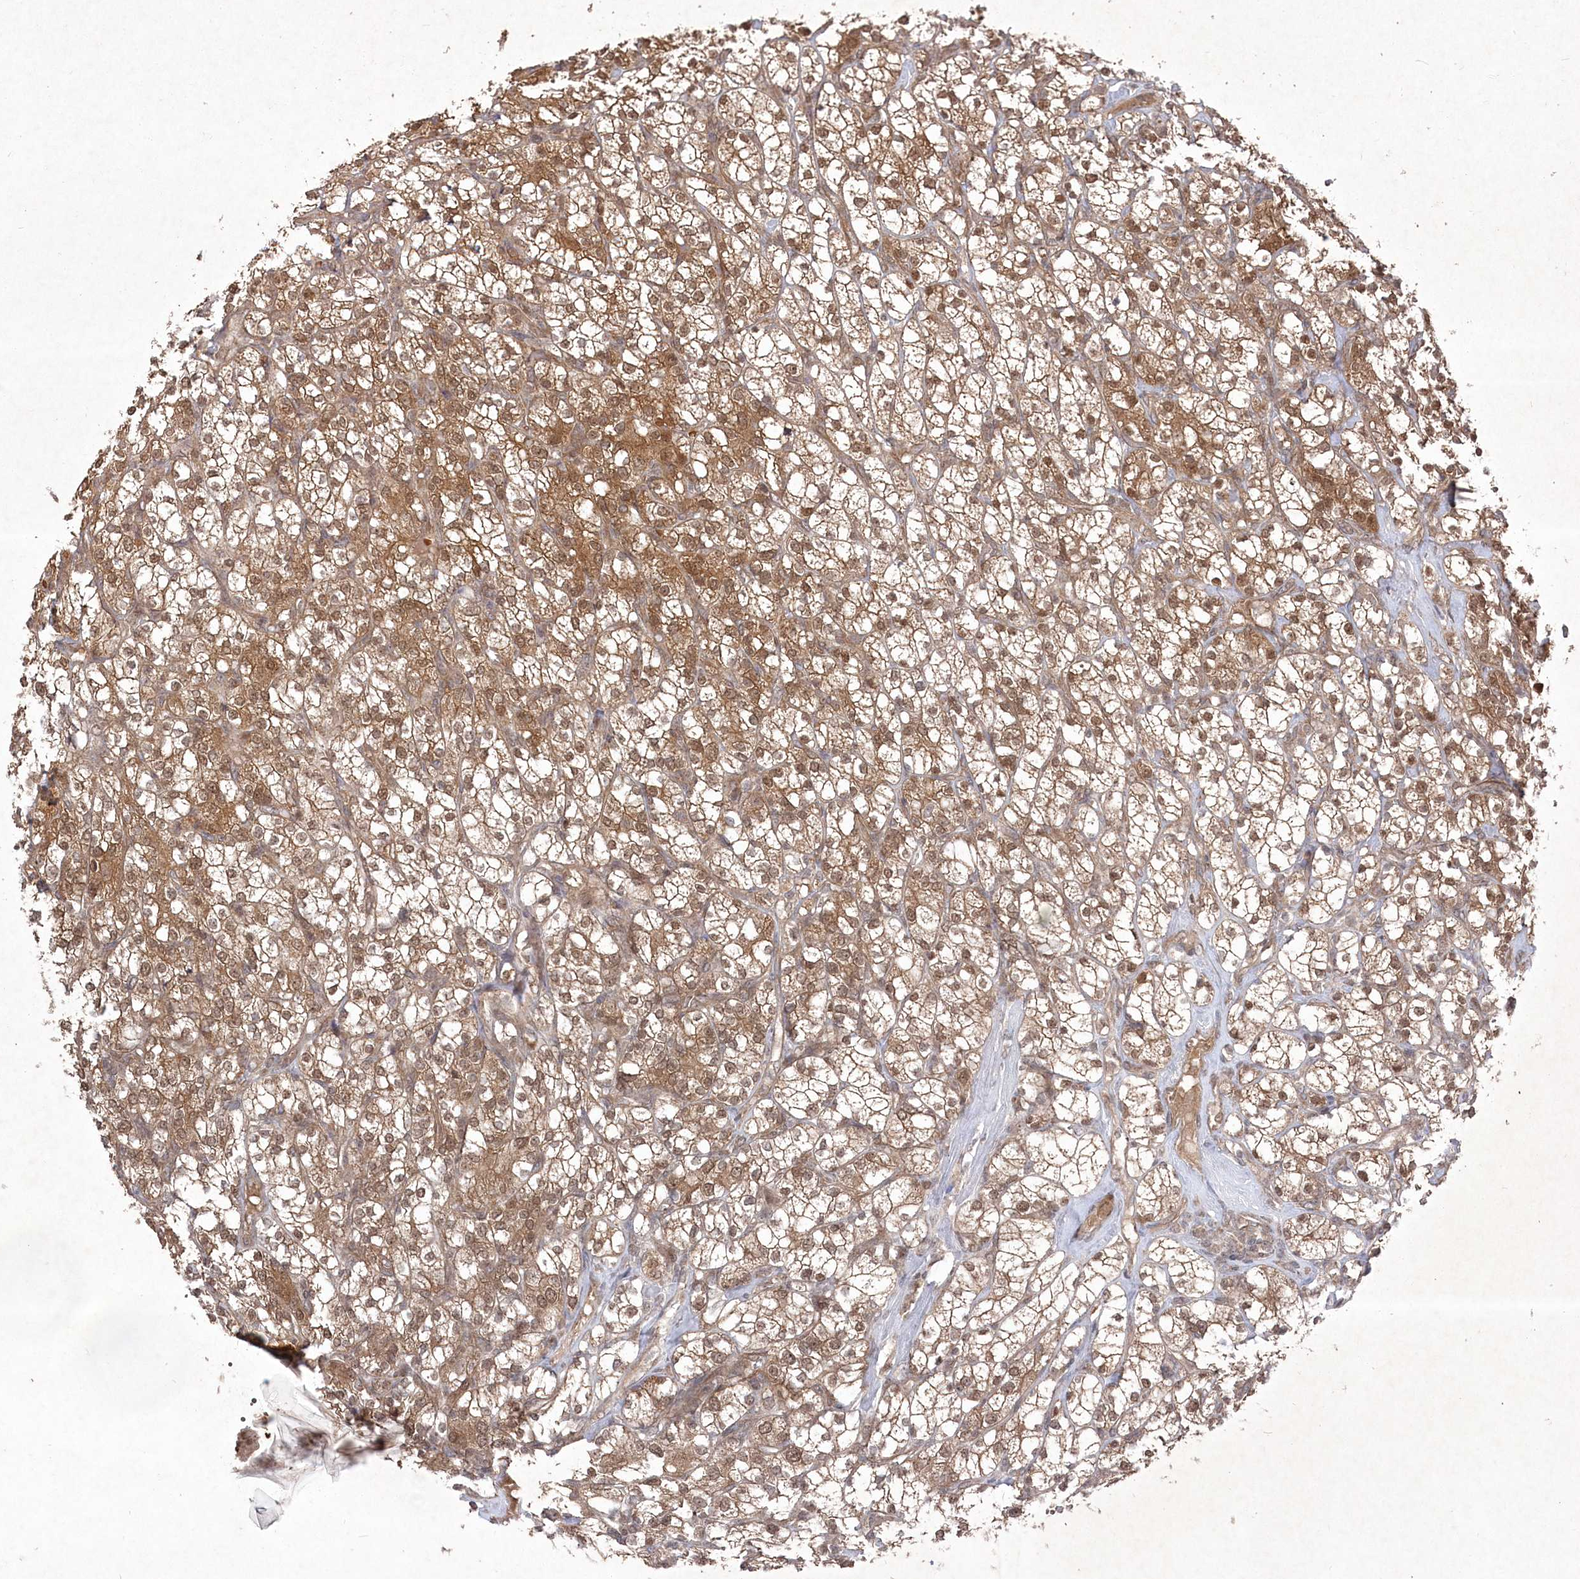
{"staining": {"intensity": "moderate", "quantity": ">75%", "location": "cytoplasmic/membranous,nuclear"}, "tissue": "renal cancer", "cell_type": "Tumor cells", "image_type": "cancer", "snomed": [{"axis": "morphology", "description": "Adenocarcinoma, NOS"}, {"axis": "topography", "description": "Kidney"}], "caption": "Brown immunohistochemical staining in renal adenocarcinoma shows moderate cytoplasmic/membranous and nuclear expression in approximately >75% of tumor cells.", "gene": "FBXL17", "patient": {"sex": "male", "age": 77}}